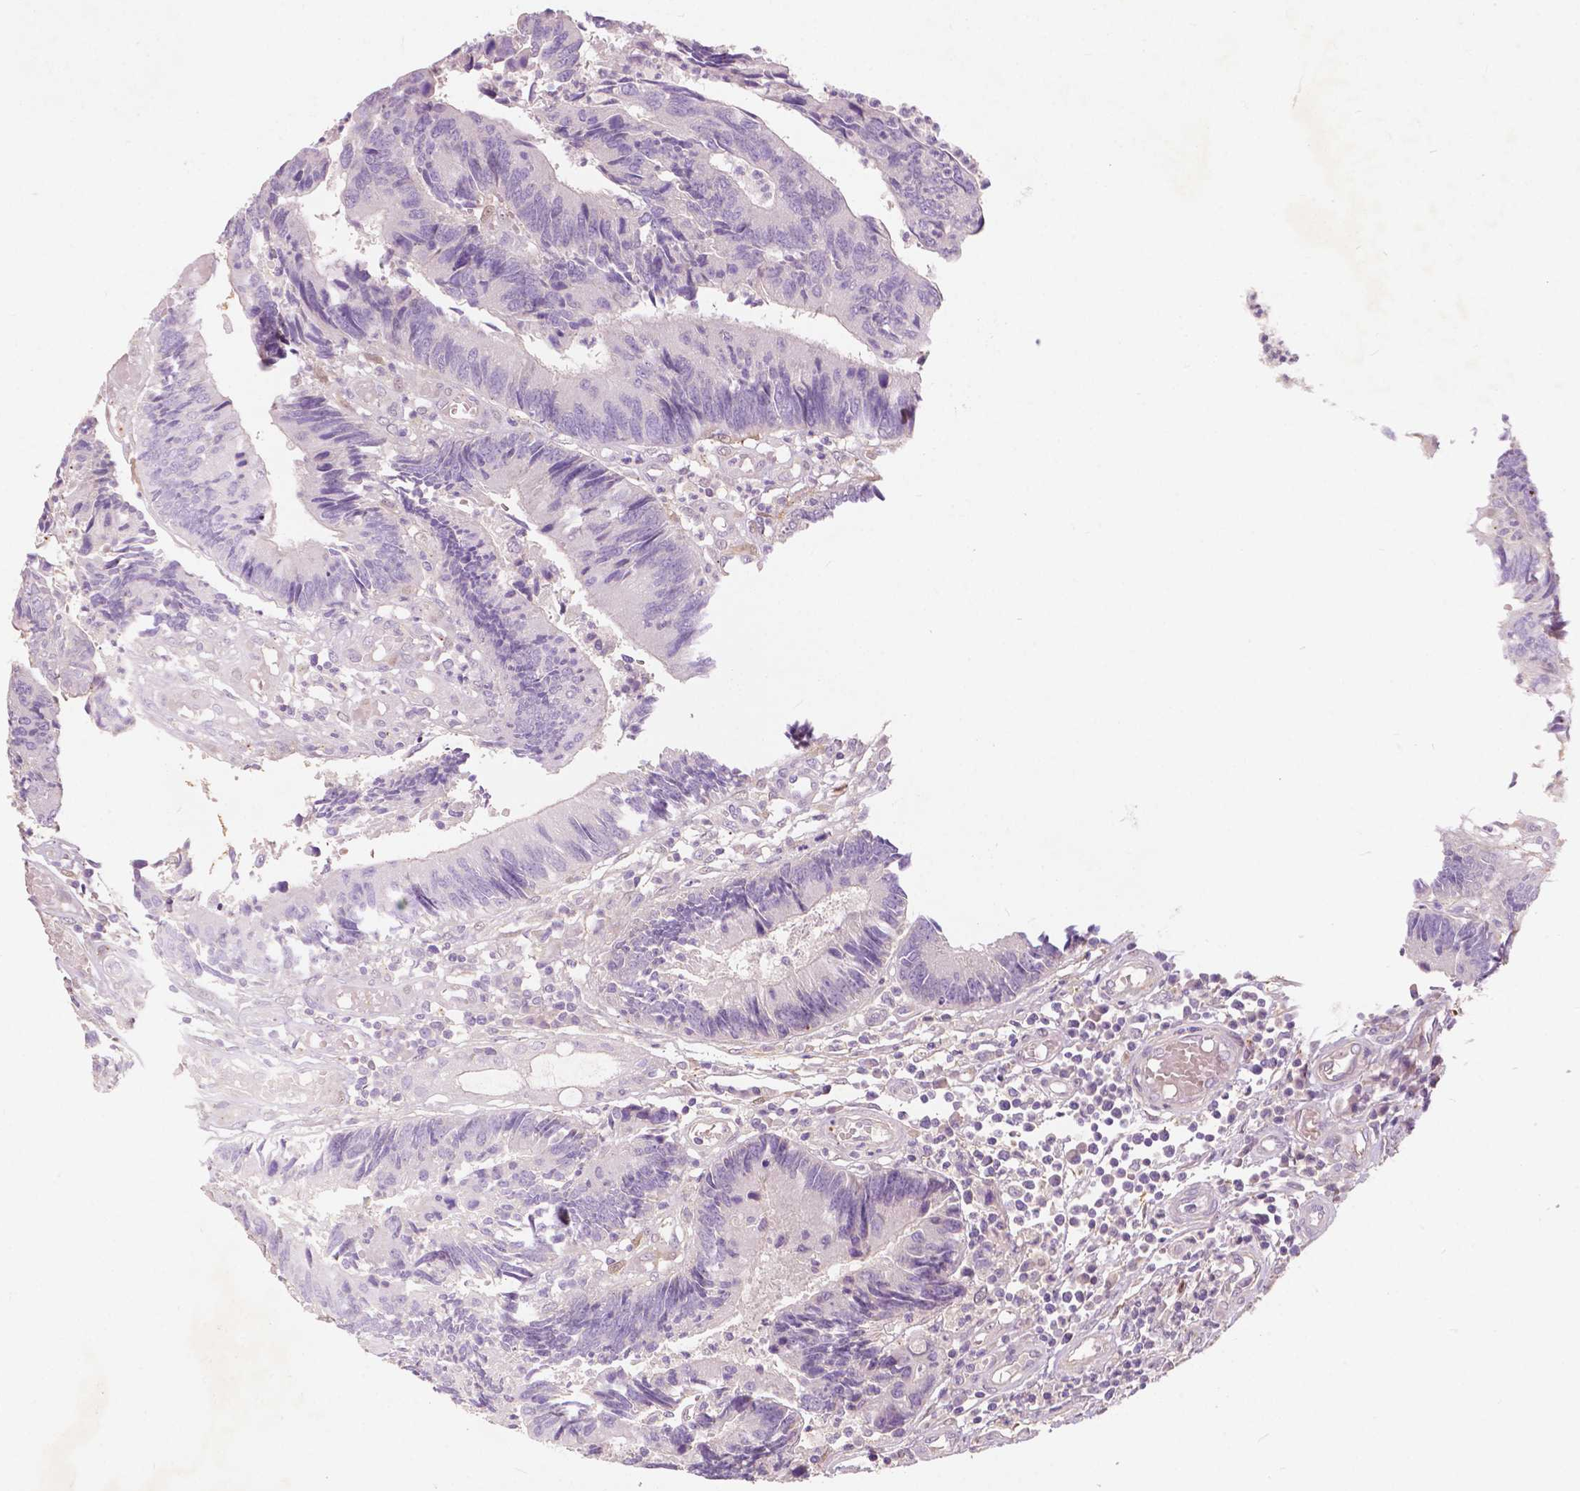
{"staining": {"intensity": "negative", "quantity": "none", "location": "none"}, "tissue": "colorectal cancer", "cell_type": "Tumor cells", "image_type": "cancer", "snomed": [{"axis": "morphology", "description": "Adenocarcinoma, NOS"}, {"axis": "topography", "description": "Colon"}], "caption": "Immunohistochemistry of human colorectal adenocarcinoma demonstrates no expression in tumor cells.", "gene": "GPR37", "patient": {"sex": "female", "age": 67}}